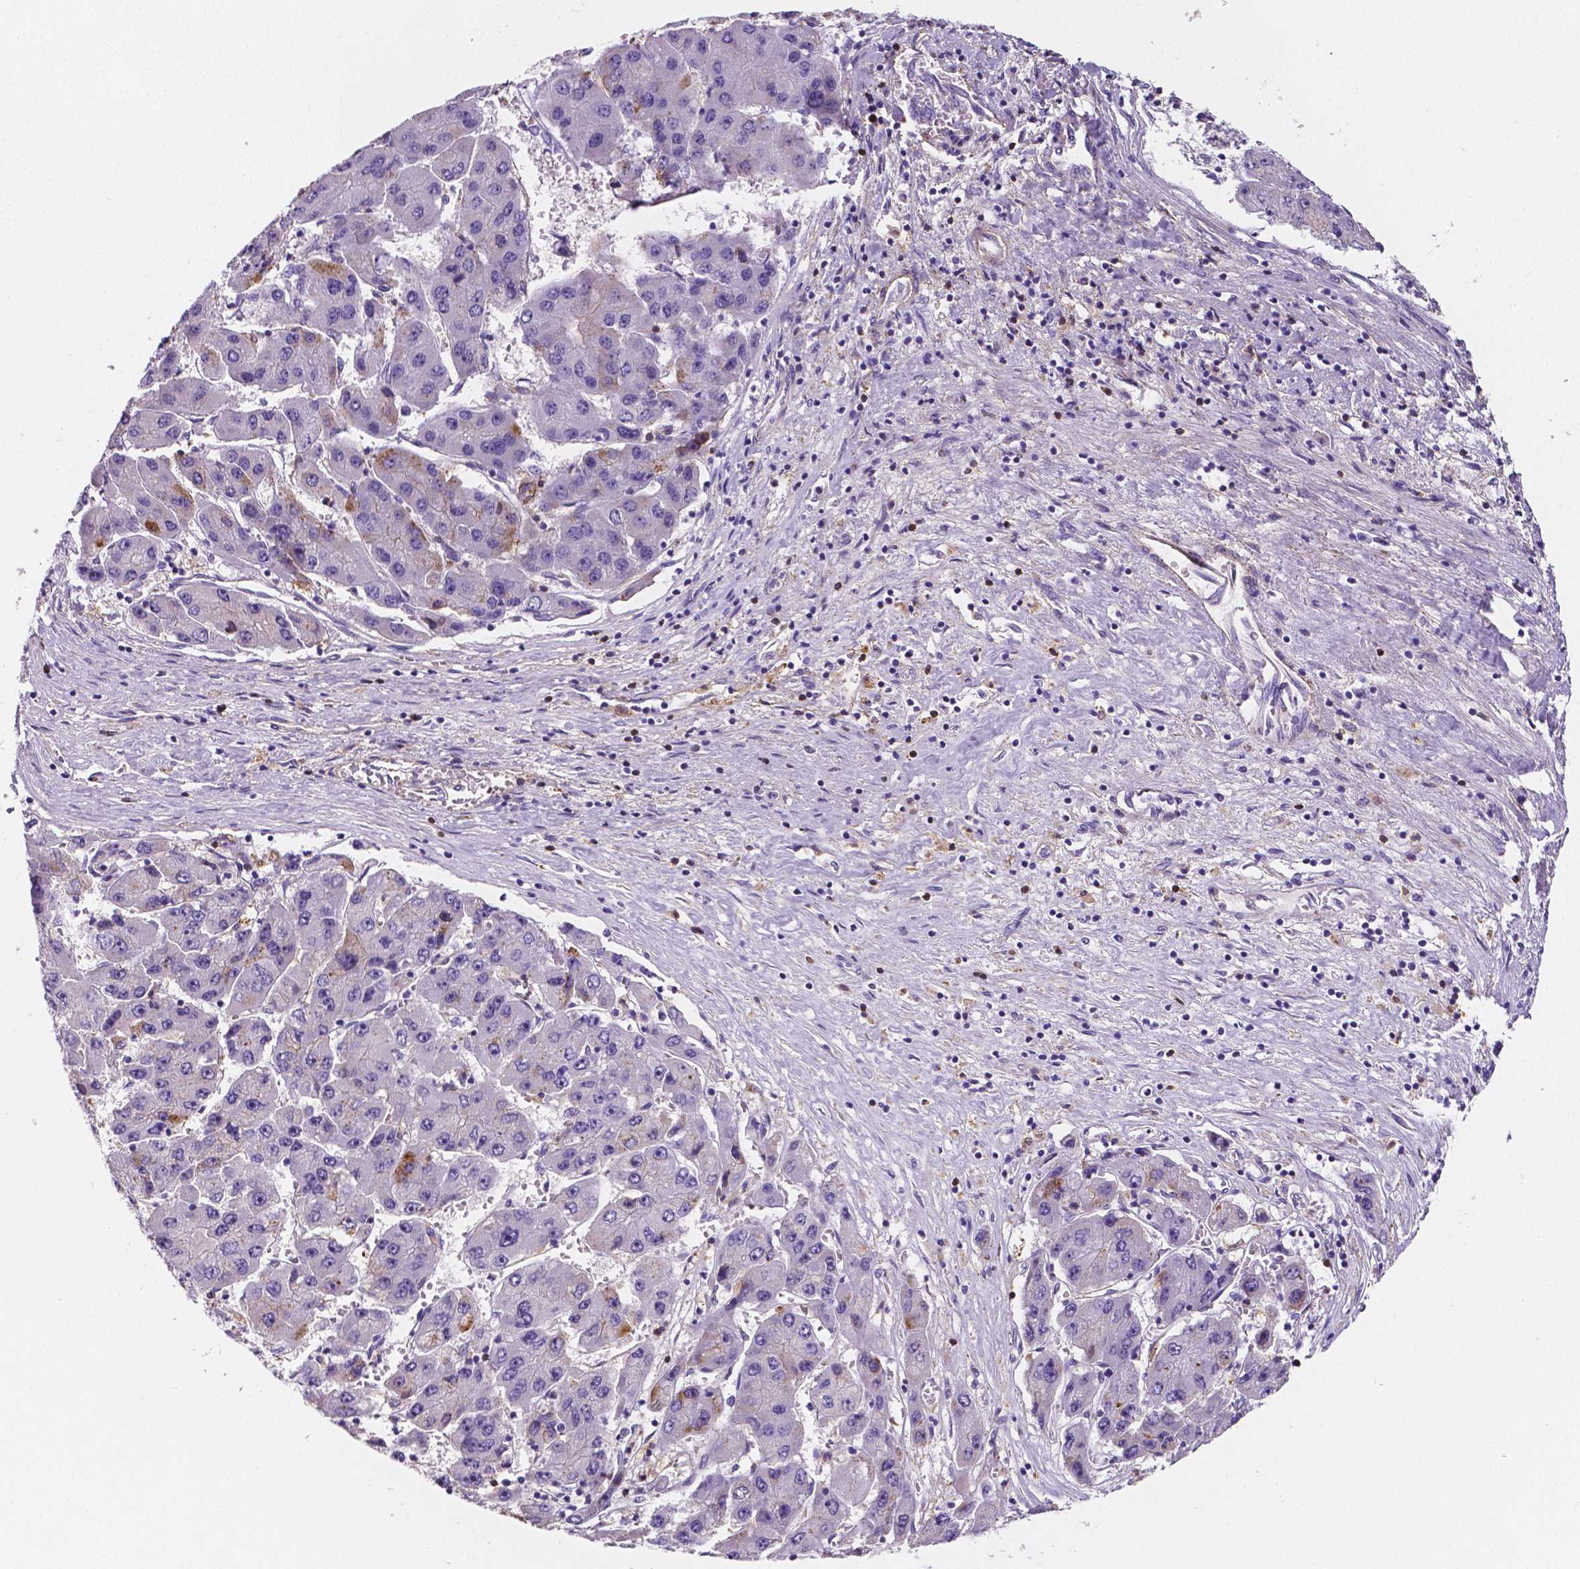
{"staining": {"intensity": "negative", "quantity": "none", "location": "none"}, "tissue": "liver cancer", "cell_type": "Tumor cells", "image_type": "cancer", "snomed": [{"axis": "morphology", "description": "Carcinoma, Hepatocellular, NOS"}, {"axis": "topography", "description": "Liver"}], "caption": "There is no significant expression in tumor cells of liver hepatocellular carcinoma.", "gene": "GABRD", "patient": {"sex": "female", "age": 61}}